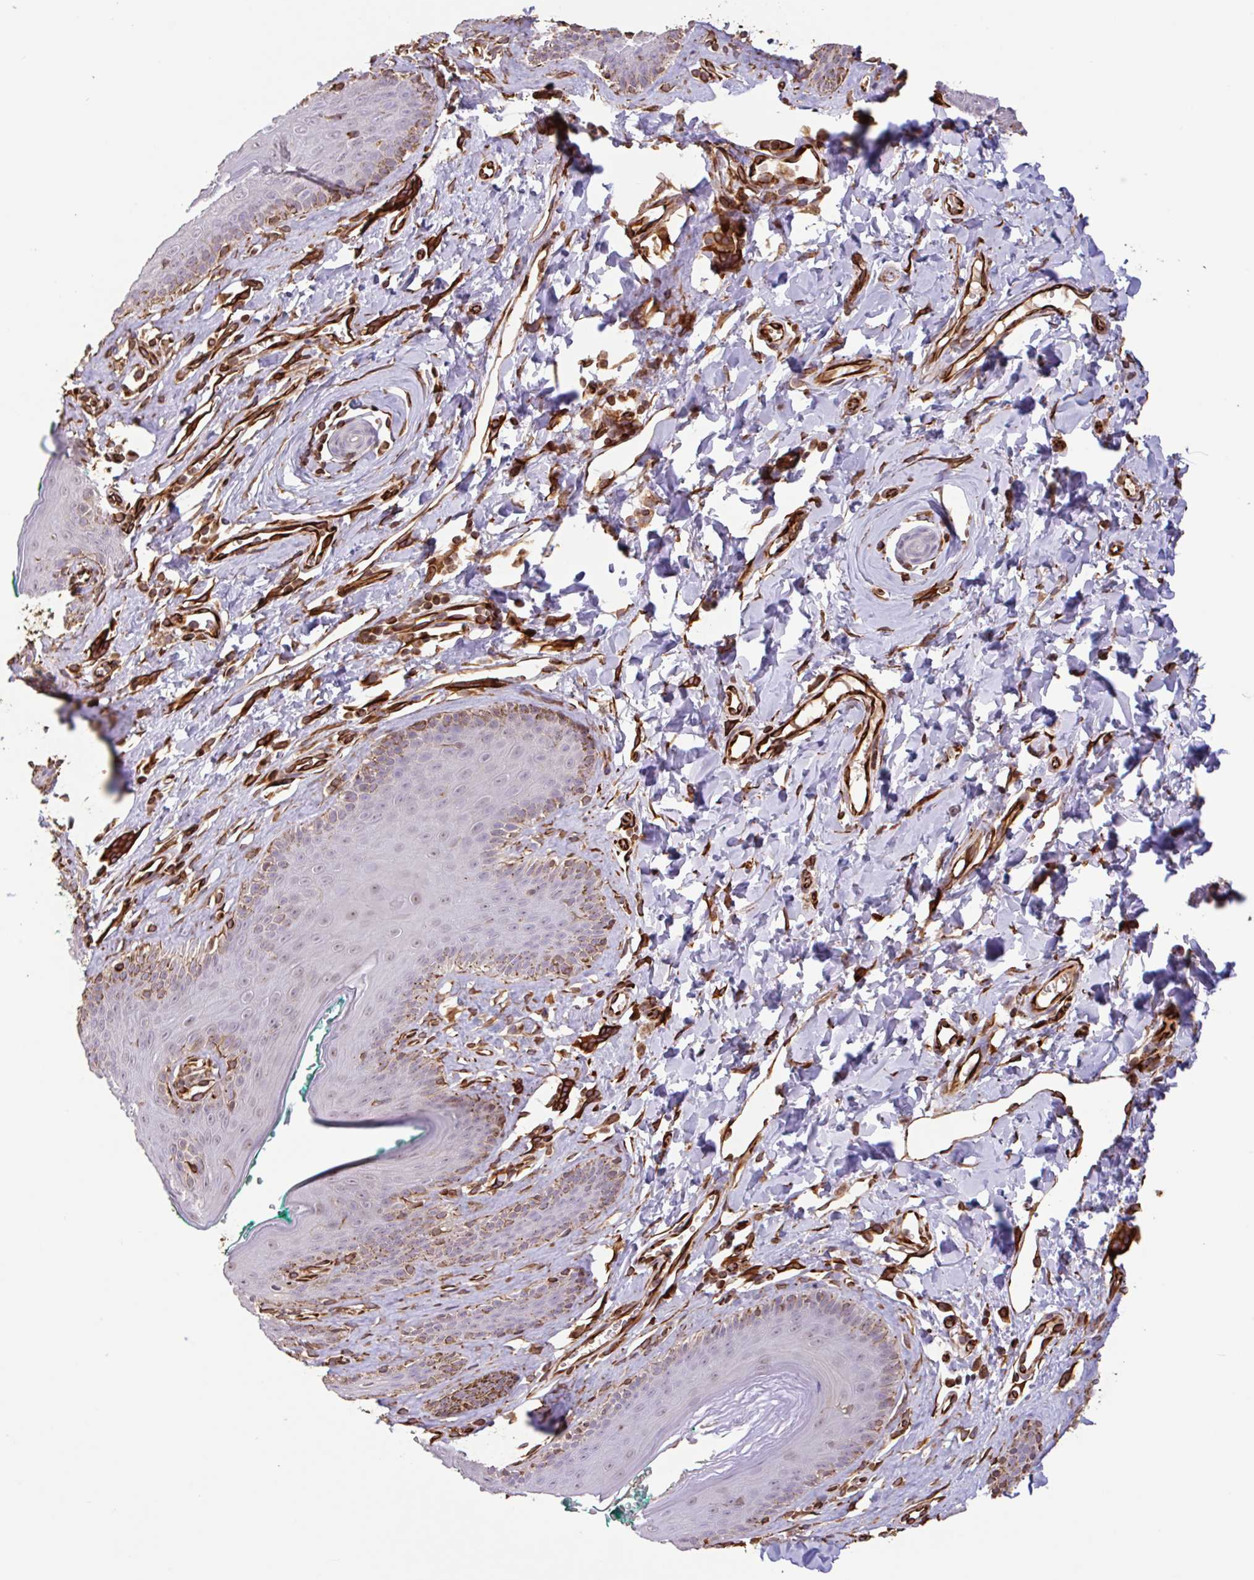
{"staining": {"intensity": "negative", "quantity": "none", "location": "none"}, "tissue": "skin", "cell_type": "Epidermal cells", "image_type": "normal", "snomed": [{"axis": "morphology", "description": "Normal tissue, NOS"}, {"axis": "topography", "description": "Vulva"}, {"axis": "topography", "description": "Peripheral nerve tissue"}], "caption": "DAB immunohistochemical staining of benign human skin demonstrates no significant positivity in epidermal cells.", "gene": "ZNF790", "patient": {"sex": "female", "age": 66}}